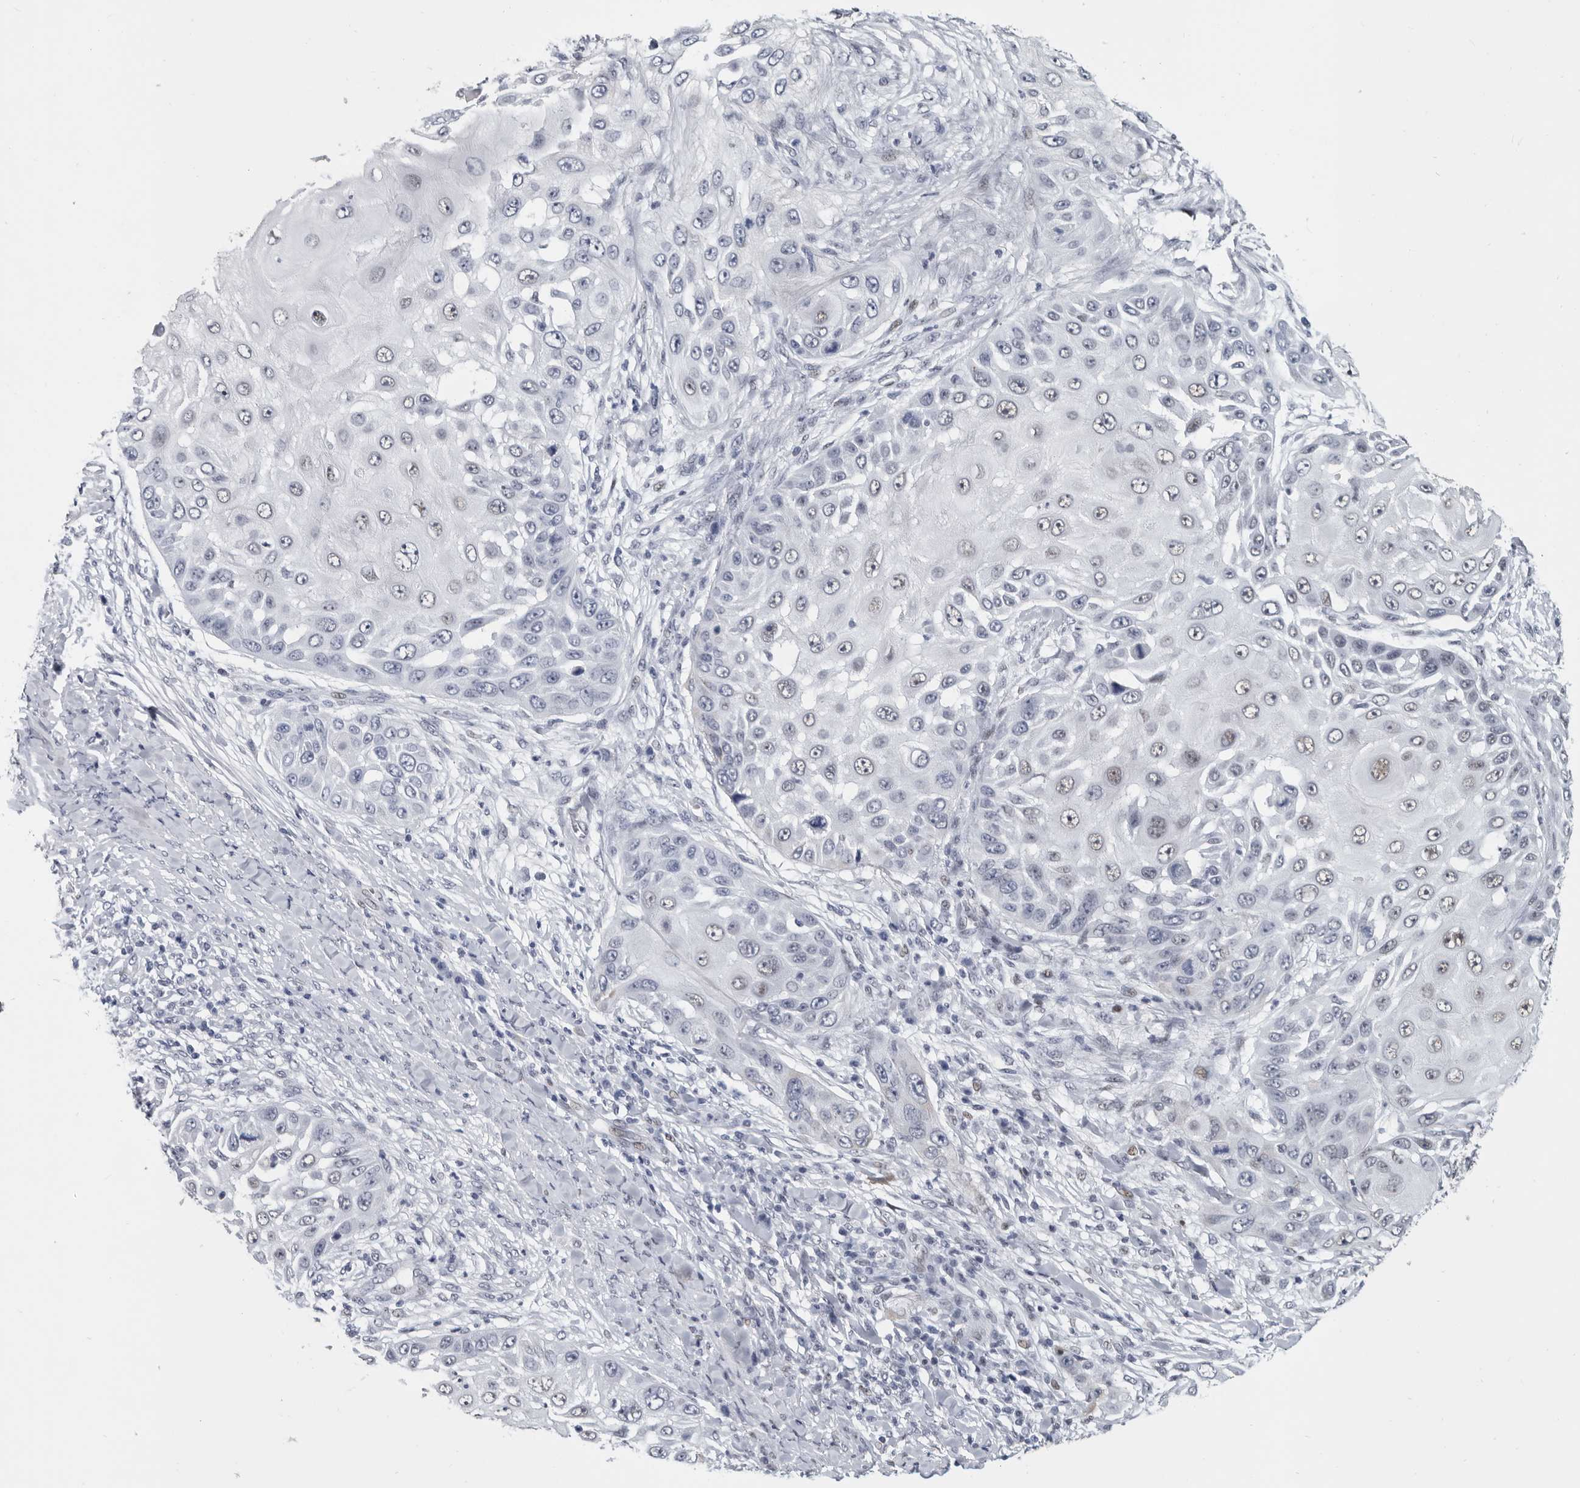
{"staining": {"intensity": "weak", "quantity": "<25%", "location": "nuclear"}, "tissue": "skin cancer", "cell_type": "Tumor cells", "image_type": "cancer", "snomed": [{"axis": "morphology", "description": "Squamous cell carcinoma, NOS"}, {"axis": "topography", "description": "Skin"}], "caption": "The histopathology image demonstrates no staining of tumor cells in skin cancer (squamous cell carcinoma).", "gene": "WRAP73", "patient": {"sex": "female", "age": 44}}